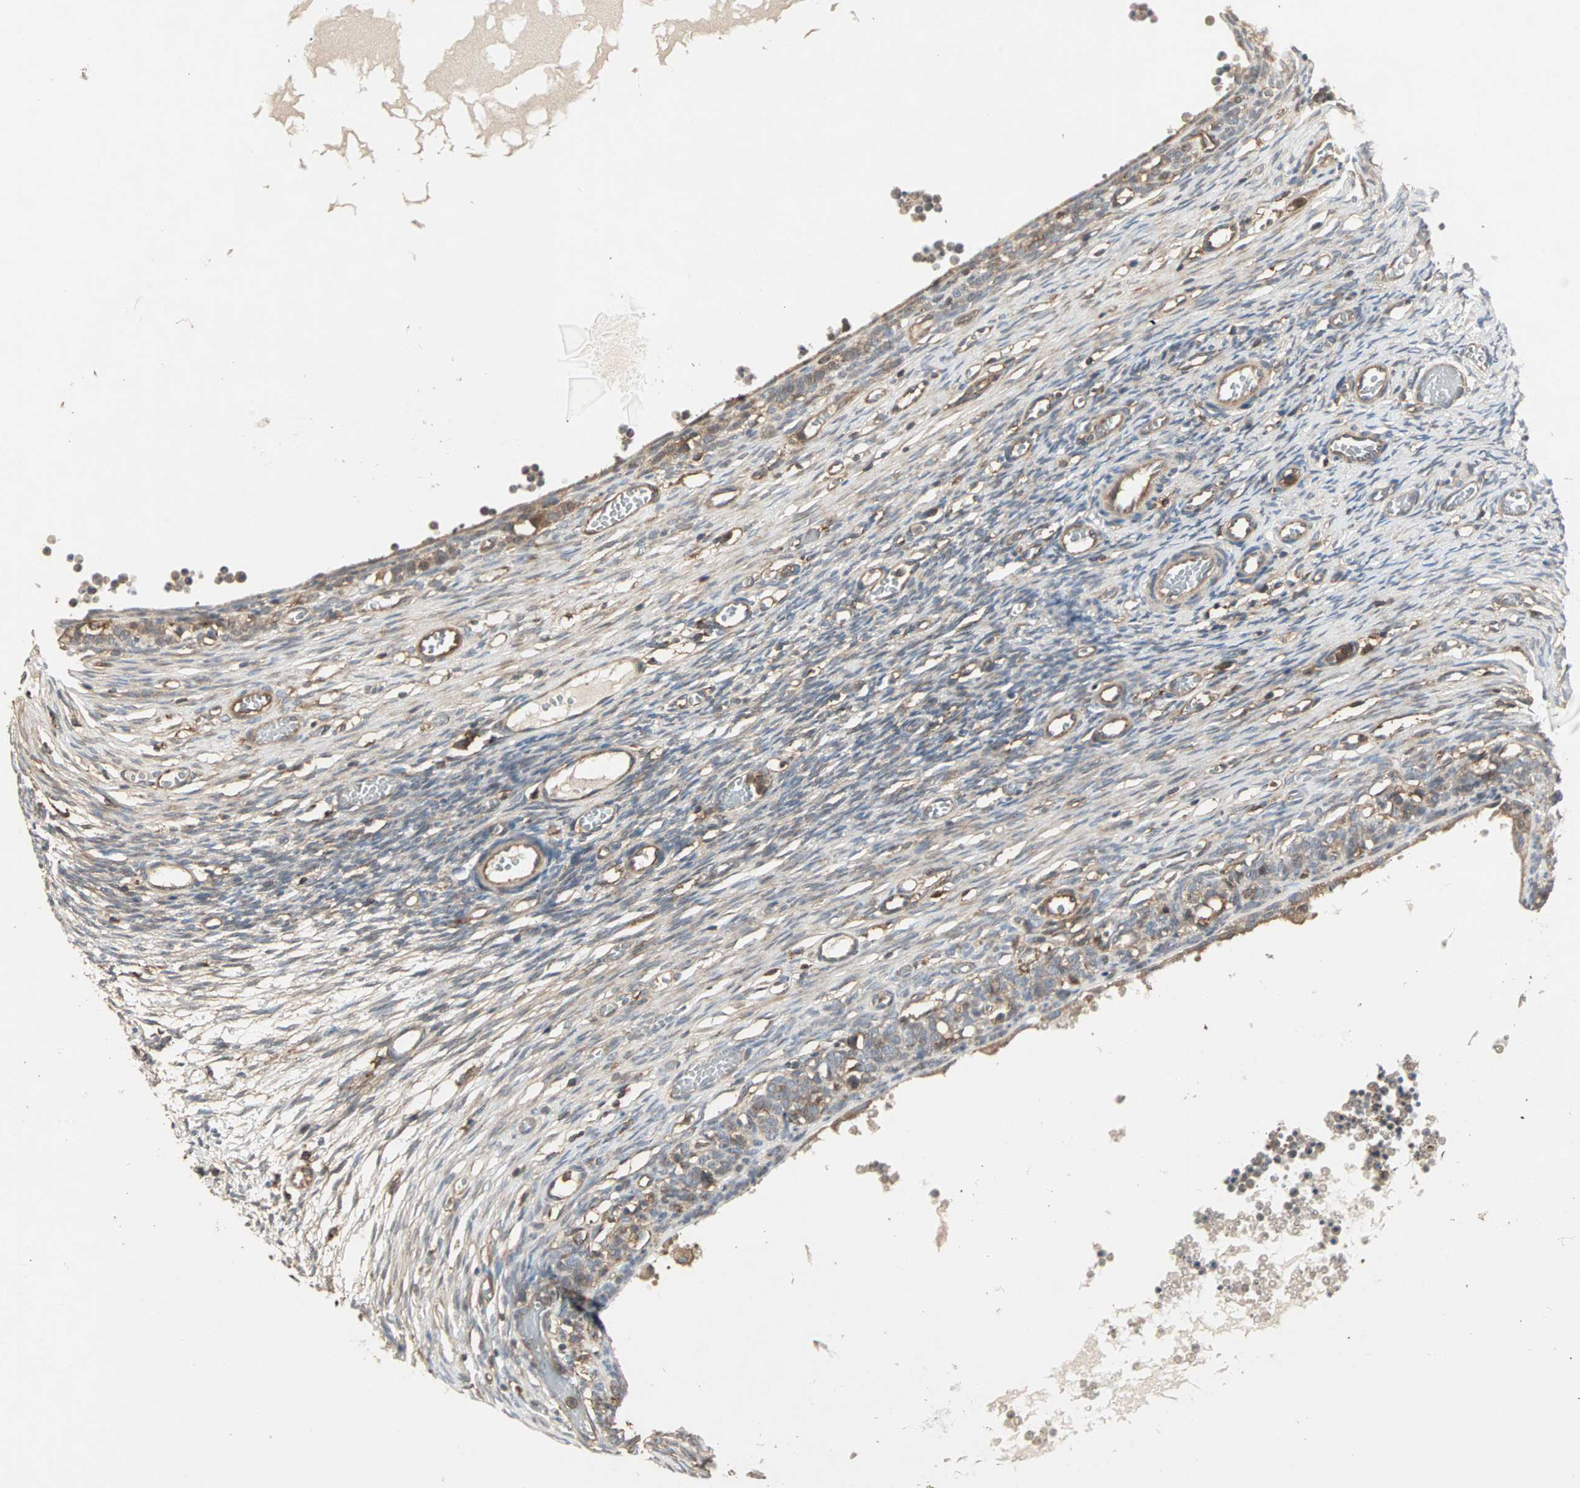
{"staining": {"intensity": "weak", "quantity": ">75%", "location": "cytoplasmic/membranous"}, "tissue": "ovary", "cell_type": "Ovarian stroma cells", "image_type": "normal", "snomed": [{"axis": "morphology", "description": "Normal tissue, NOS"}, {"axis": "topography", "description": "Ovary"}], "caption": "Immunohistochemical staining of normal ovary reveals >75% levels of weak cytoplasmic/membranous protein staining in approximately >75% of ovarian stroma cells. Immunohistochemistry (ihc) stains the protein in brown and the nuclei are stained blue.", "gene": "GNAI2", "patient": {"sex": "female", "age": 35}}